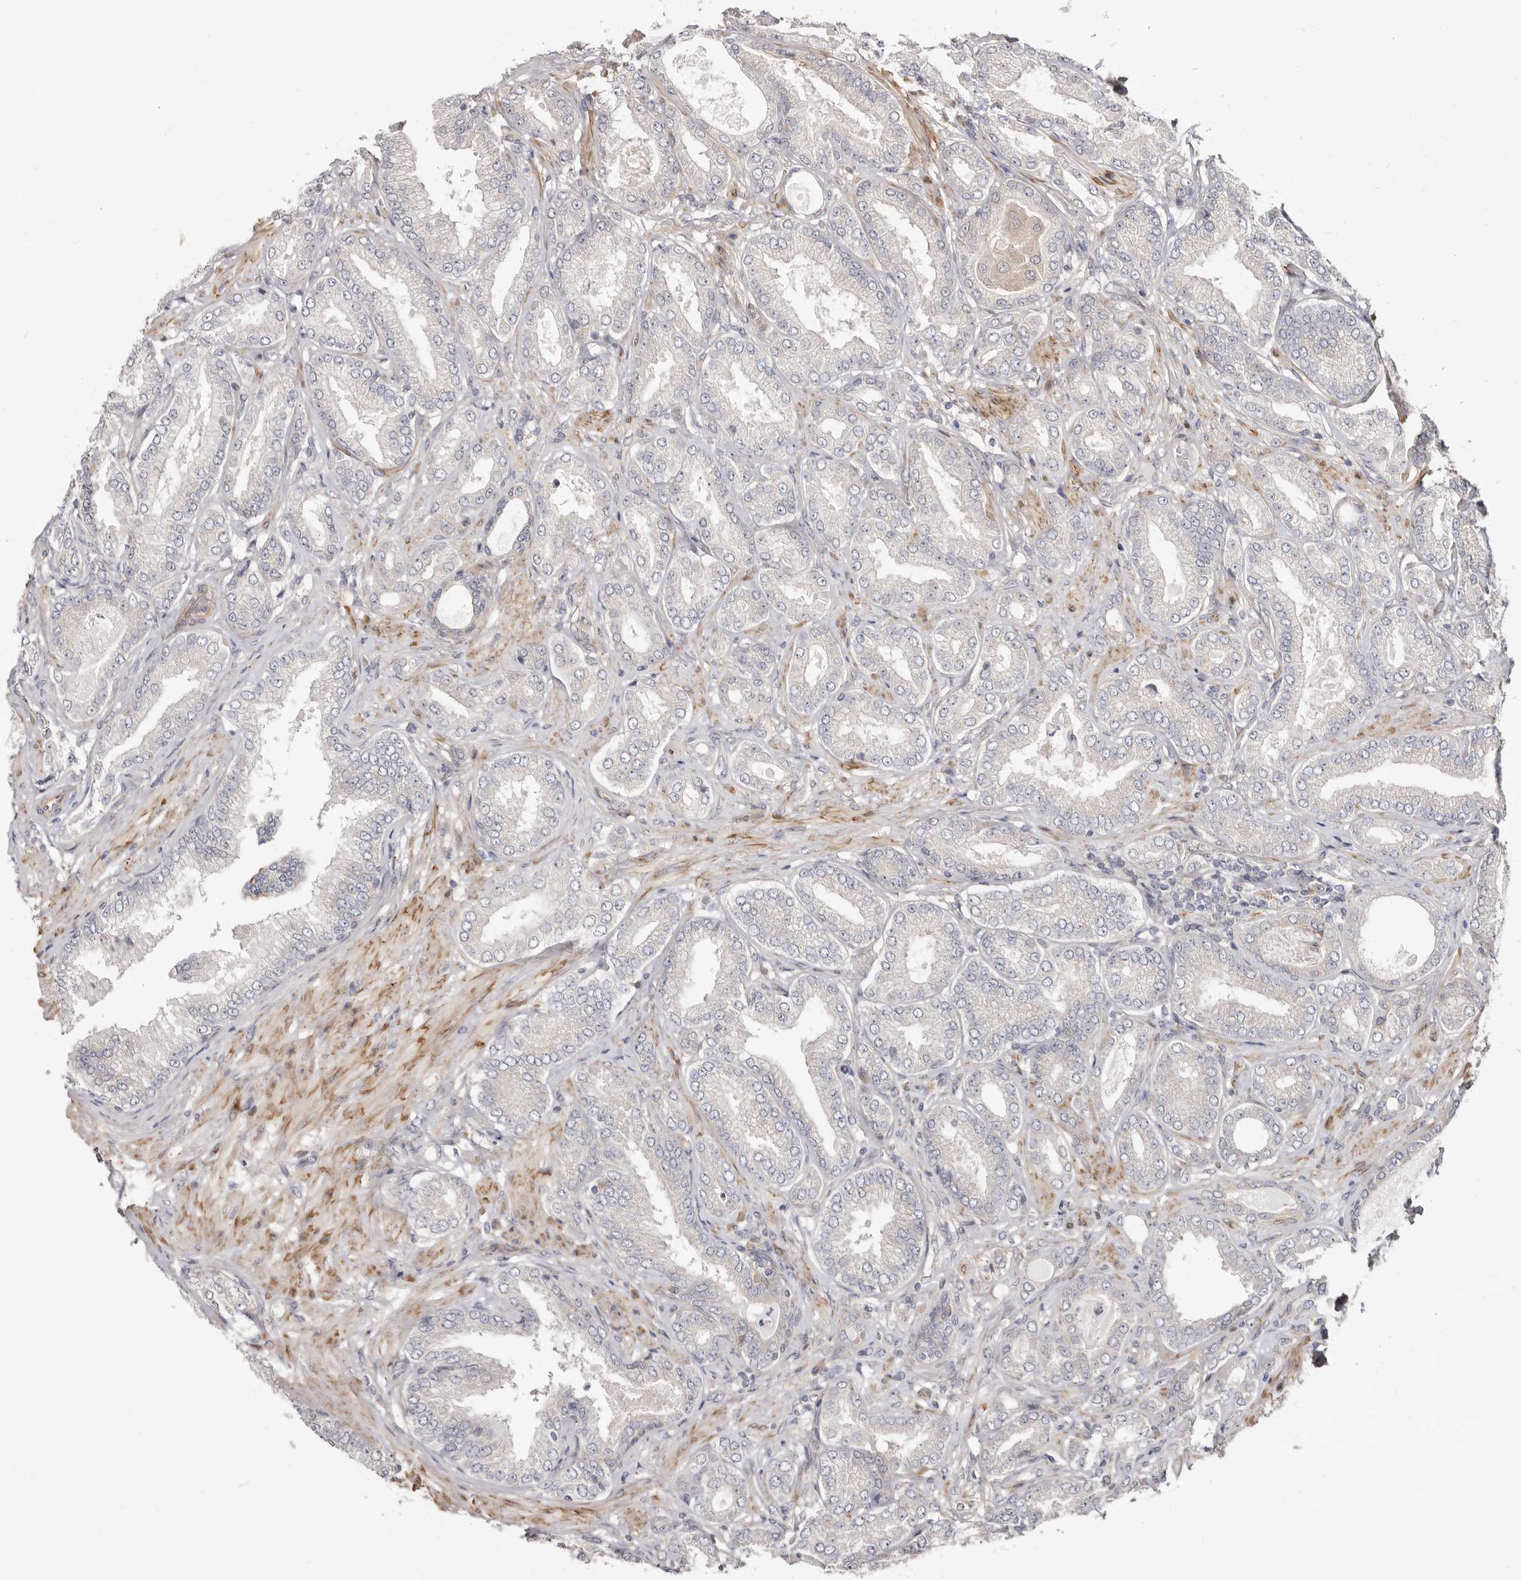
{"staining": {"intensity": "negative", "quantity": "none", "location": "none"}, "tissue": "prostate cancer", "cell_type": "Tumor cells", "image_type": "cancer", "snomed": [{"axis": "morphology", "description": "Adenocarcinoma, Low grade"}, {"axis": "topography", "description": "Prostate"}], "caption": "Tumor cells show no significant staining in prostate low-grade adenocarcinoma. (Immunohistochemistry, brightfield microscopy, high magnification).", "gene": "GPATCH4", "patient": {"sex": "male", "age": 63}}